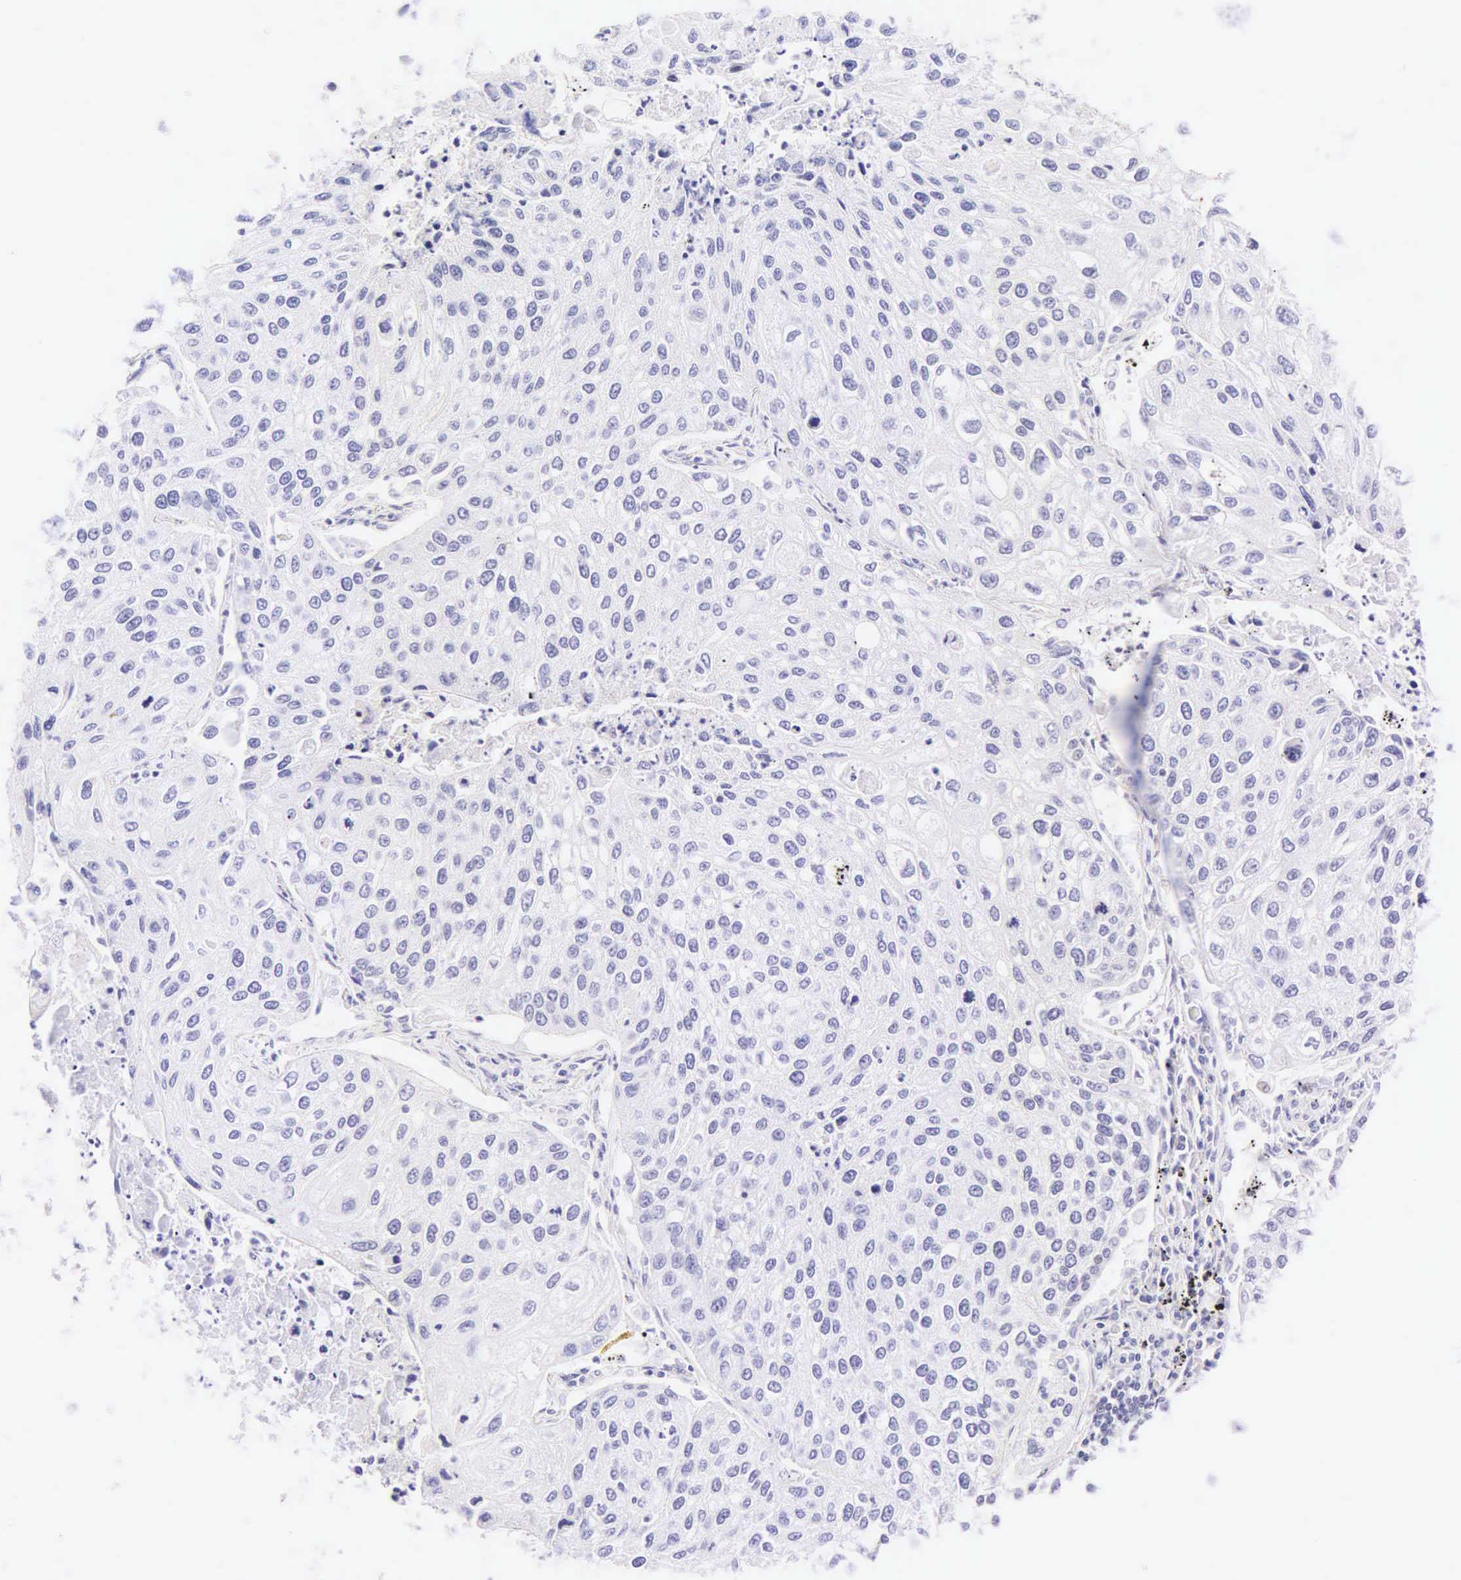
{"staining": {"intensity": "negative", "quantity": "none", "location": "none"}, "tissue": "lung cancer", "cell_type": "Tumor cells", "image_type": "cancer", "snomed": [{"axis": "morphology", "description": "Squamous cell carcinoma, NOS"}, {"axis": "topography", "description": "Lung"}], "caption": "Immunohistochemistry of human lung cancer (squamous cell carcinoma) demonstrates no staining in tumor cells. Nuclei are stained in blue.", "gene": "CALD1", "patient": {"sex": "male", "age": 75}}